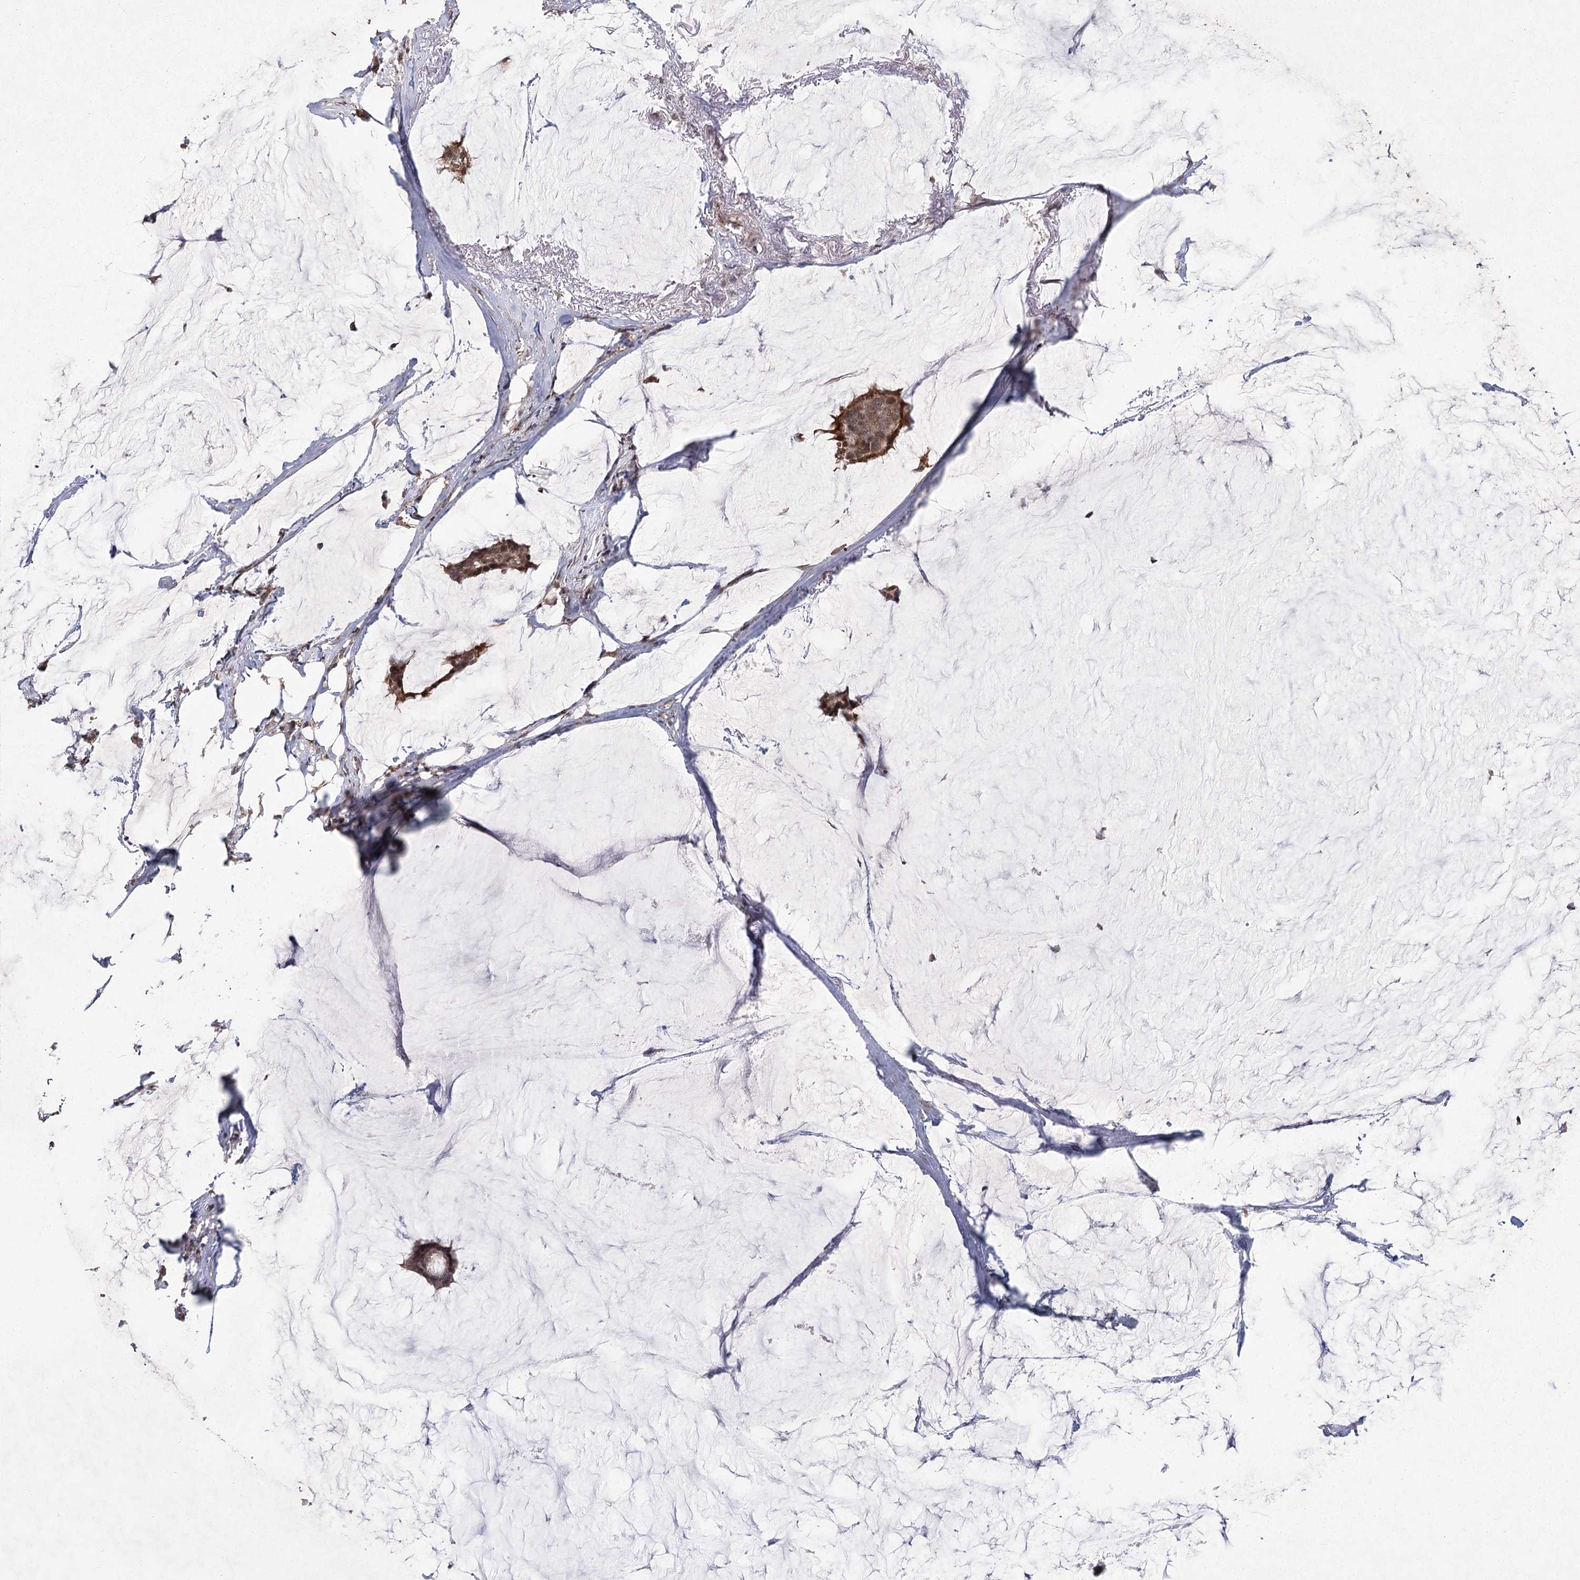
{"staining": {"intensity": "moderate", "quantity": ">75%", "location": "cytoplasmic/membranous,nuclear"}, "tissue": "breast cancer", "cell_type": "Tumor cells", "image_type": "cancer", "snomed": [{"axis": "morphology", "description": "Duct carcinoma"}, {"axis": "topography", "description": "Breast"}], "caption": "A brown stain labels moderate cytoplasmic/membranous and nuclear staining of a protein in human breast cancer tumor cells. (Stains: DAB in brown, nuclei in blue, Microscopy: brightfield microscopy at high magnification).", "gene": "ZCCHC24", "patient": {"sex": "female", "age": 93}}